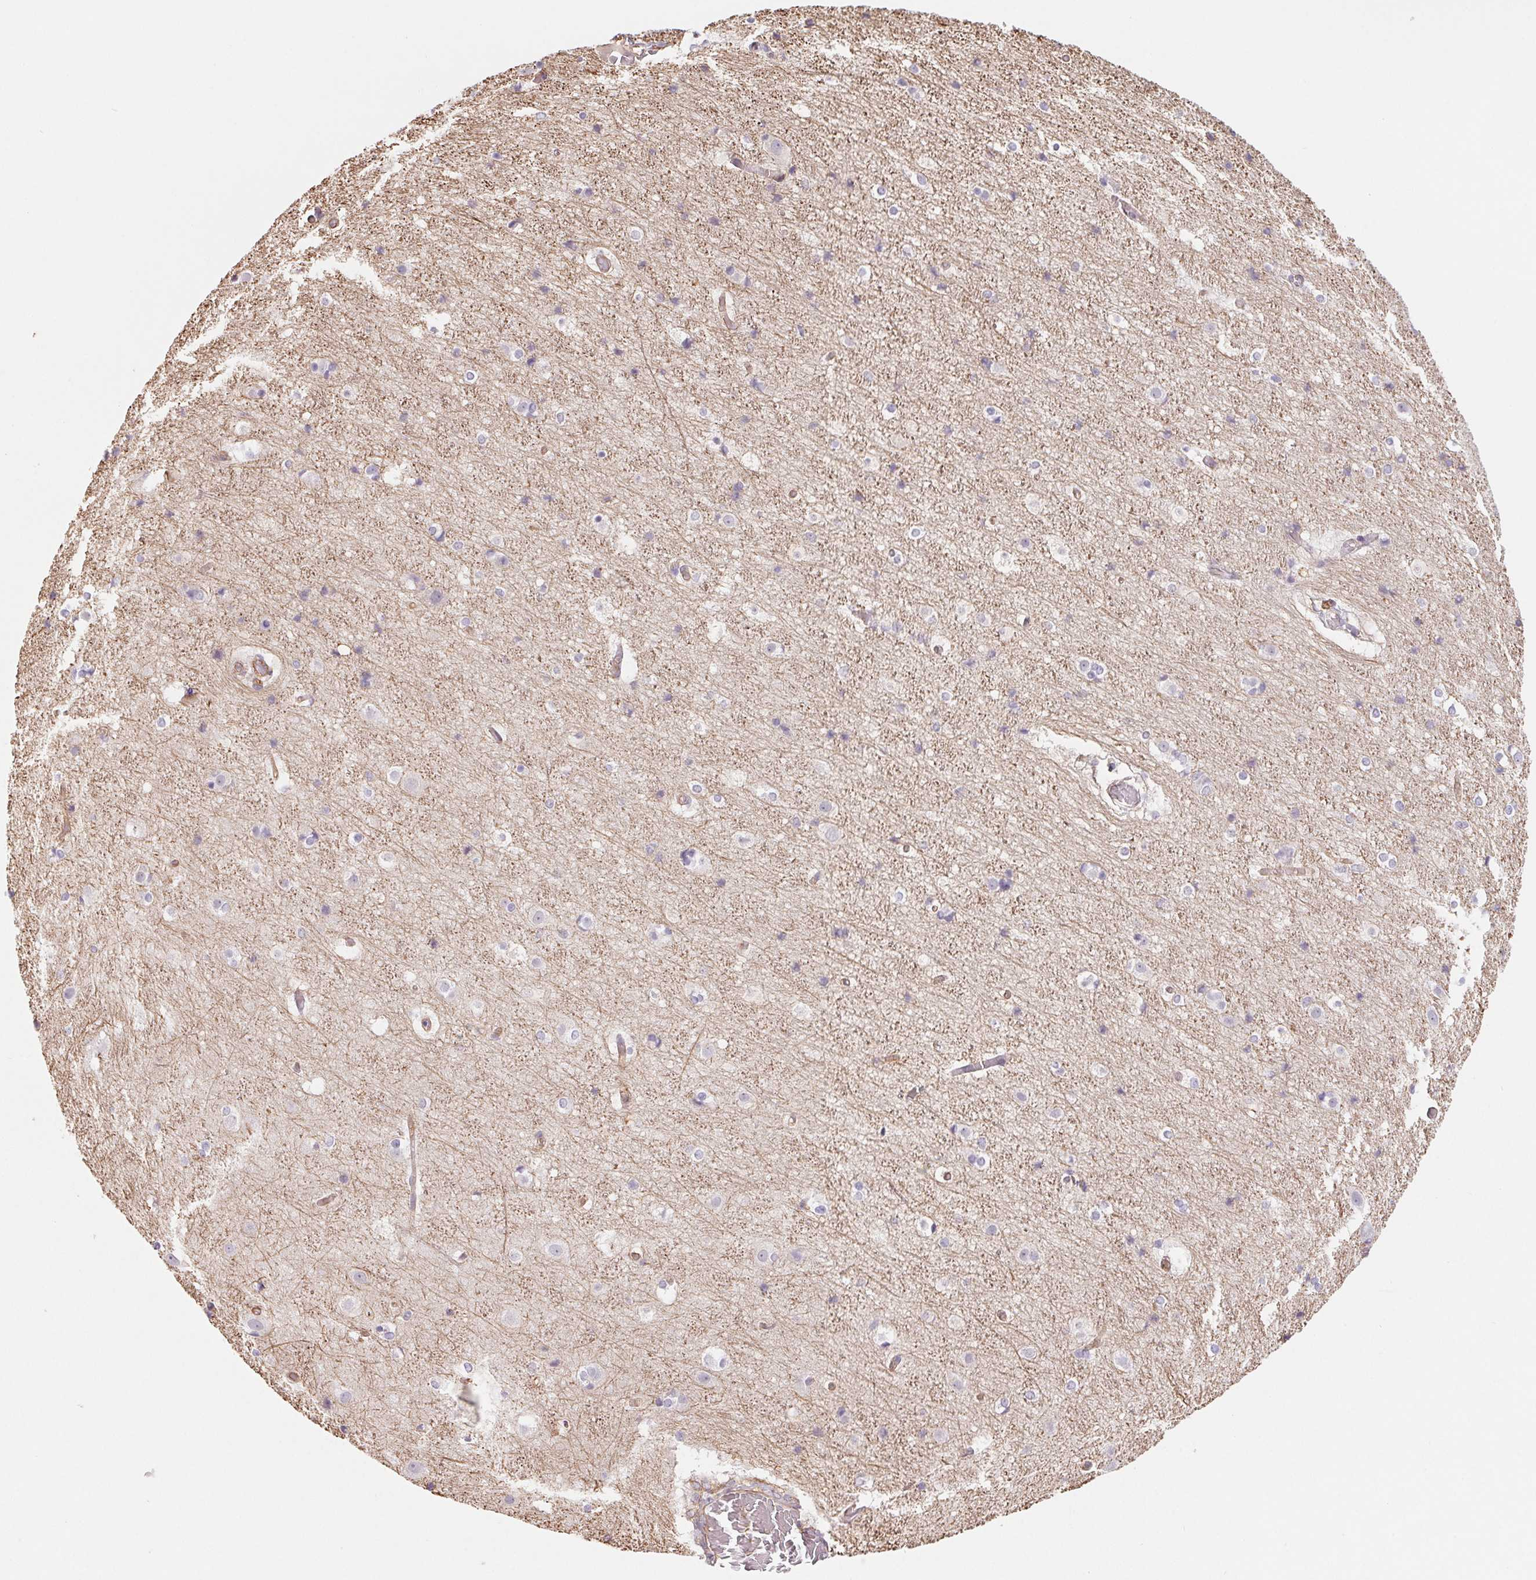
{"staining": {"intensity": "weak", "quantity": "25%-75%", "location": "cytoplasmic/membranous"}, "tissue": "cerebral cortex", "cell_type": "Endothelial cells", "image_type": "normal", "snomed": [{"axis": "morphology", "description": "Normal tissue, NOS"}, {"axis": "topography", "description": "Cerebral cortex"}], "caption": "Endothelial cells demonstrate weak cytoplasmic/membranous staining in approximately 25%-75% of cells in unremarkable cerebral cortex. The protein is shown in brown color, while the nuclei are stained blue.", "gene": "ANKRD13B", "patient": {"sex": "female", "age": 52}}